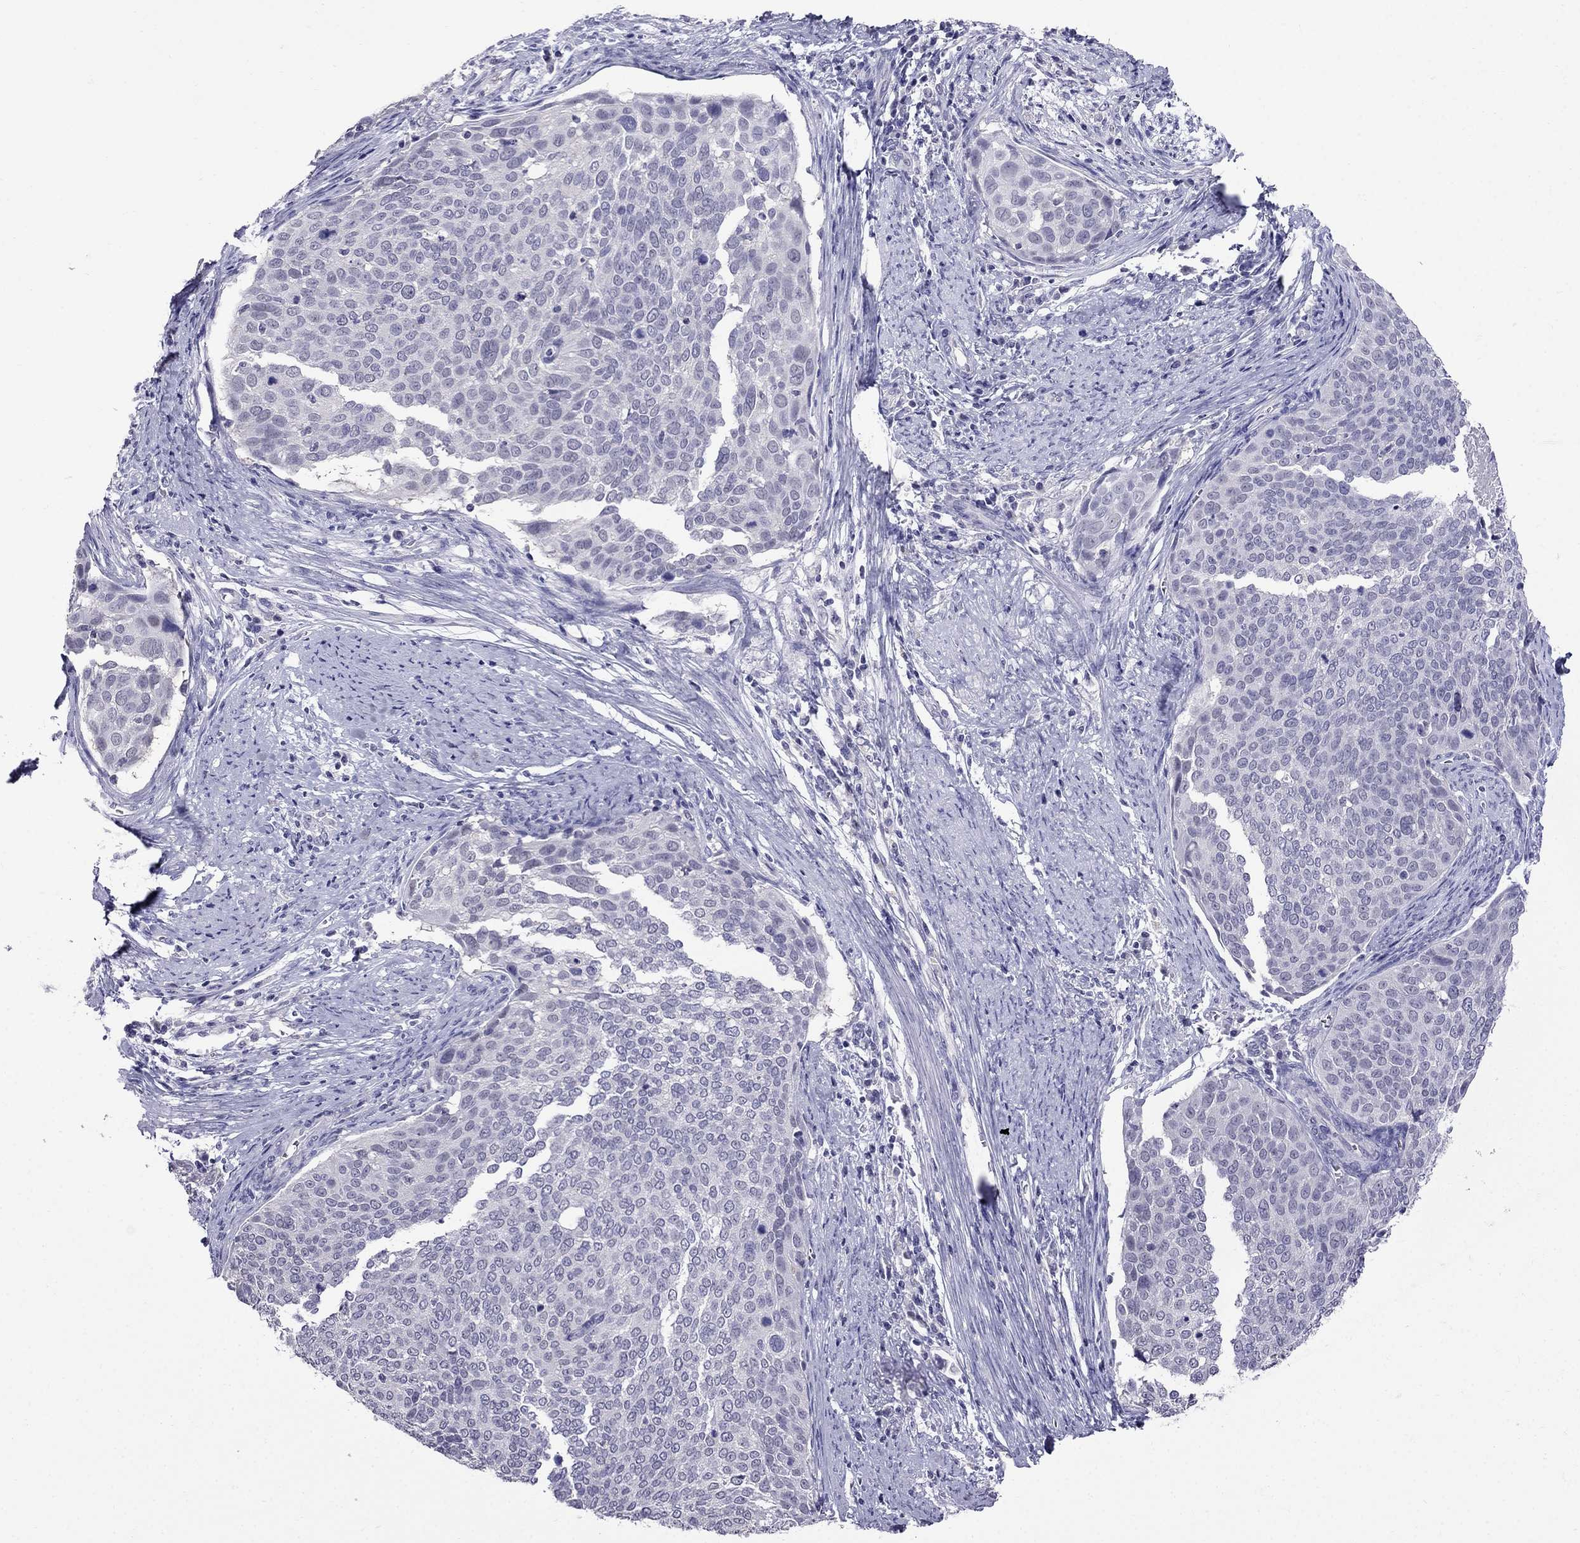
{"staining": {"intensity": "negative", "quantity": "none", "location": "none"}, "tissue": "cervical cancer", "cell_type": "Tumor cells", "image_type": "cancer", "snomed": [{"axis": "morphology", "description": "Squamous cell carcinoma, NOS"}, {"axis": "topography", "description": "Cervix"}], "caption": "Tumor cells are negative for brown protein staining in cervical squamous cell carcinoma.", "gene": "OLFM4", "patient": {"sex": "female", "age": 39}}